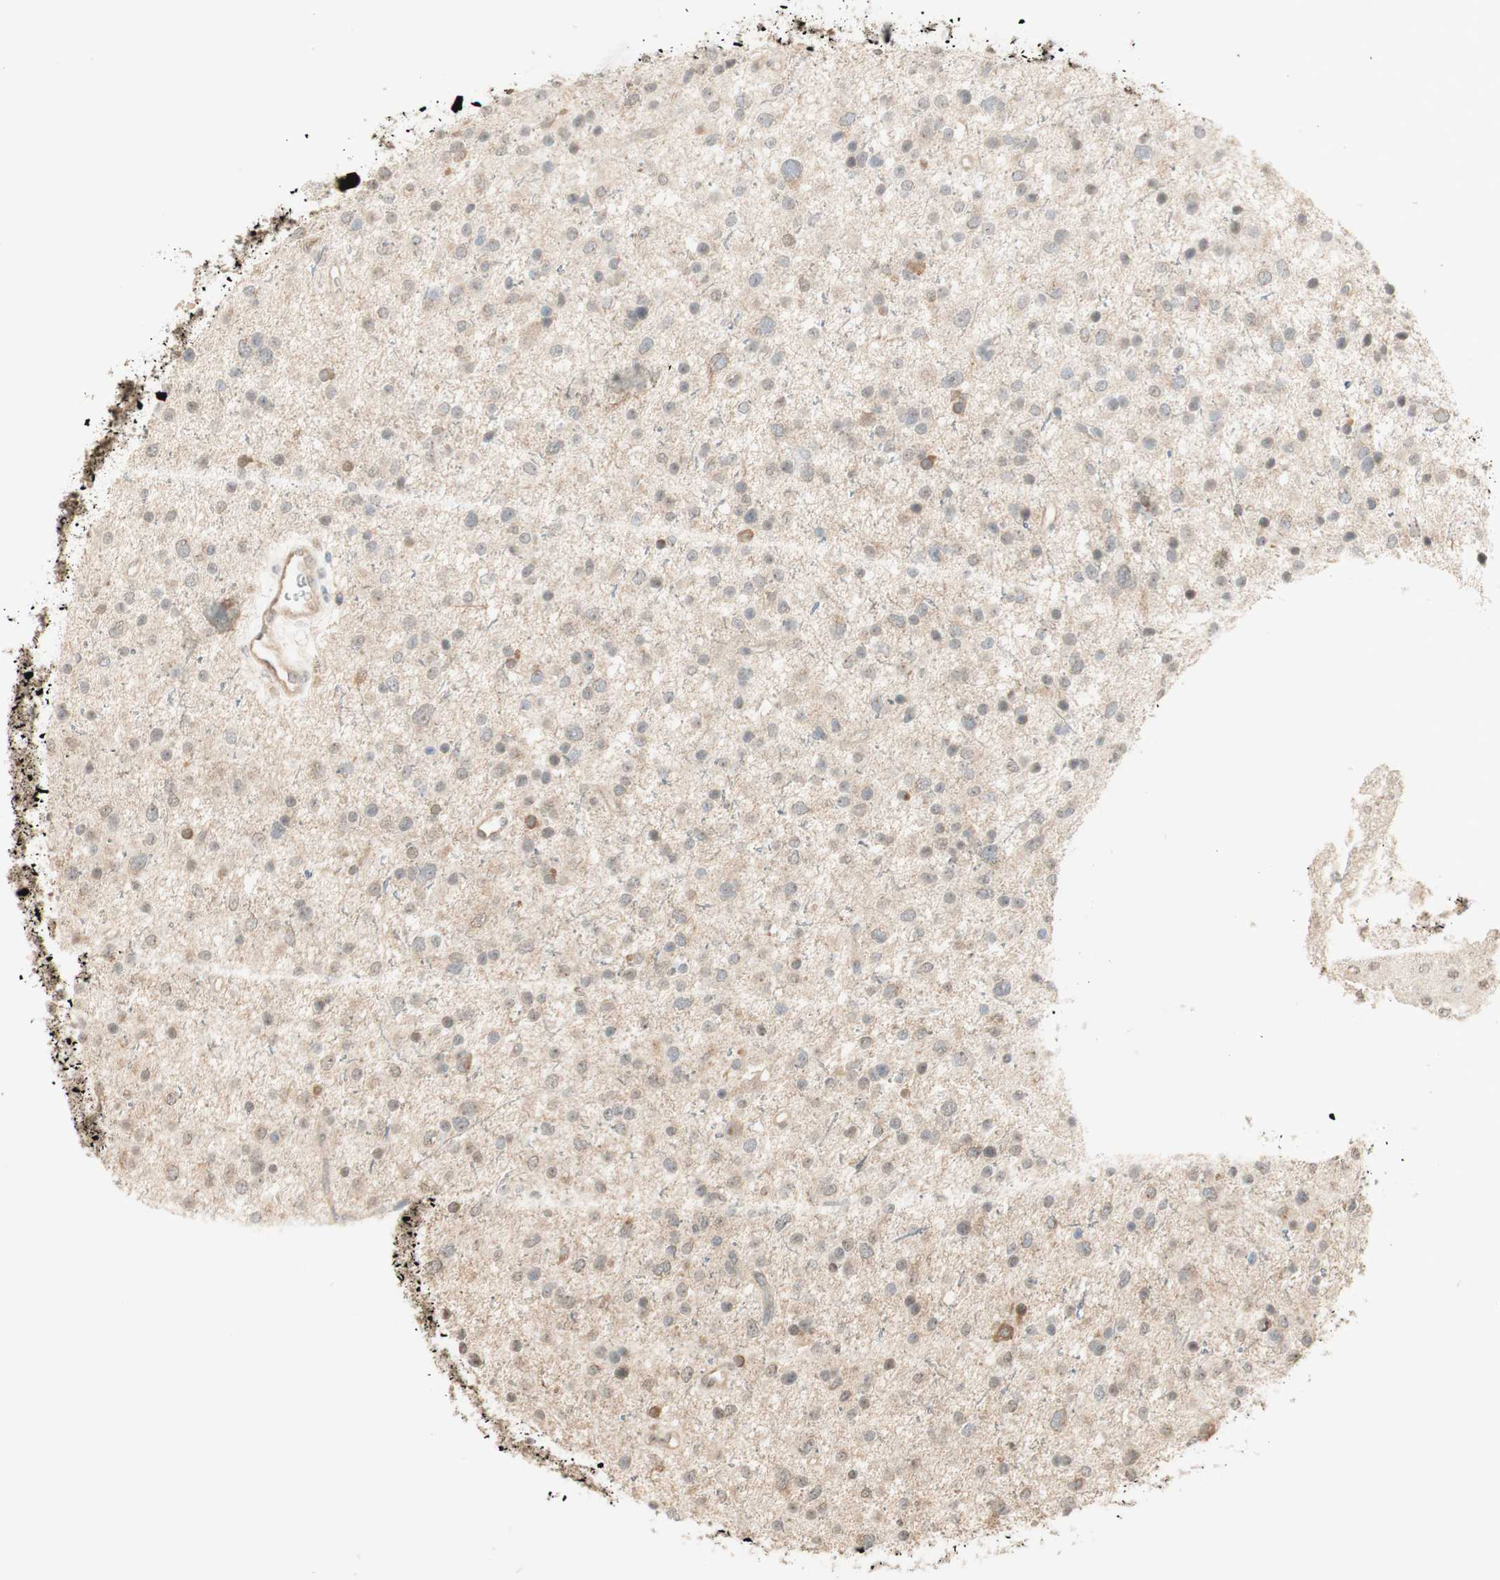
{"staining": {"intensity": "moderate", "quantity": "<25%", "location": "cytoplasmic/membranous"}, "tissue": "glioma", "cell_type": "Tumor cells", "image_type": "cancer", "snomed": [{"axis": "morphology", "description": "Glioma, malignant, Low grade"}, {"axis": "topography", "description": "Brain"}], "caption": "This image demonstrates IHC staining of human glioma, with low moderate cytoplasmic/membranous expression in about <25% of tumor cells.", "gene": "SPINT2", "patient": {"sex": "female", "age": 37}}